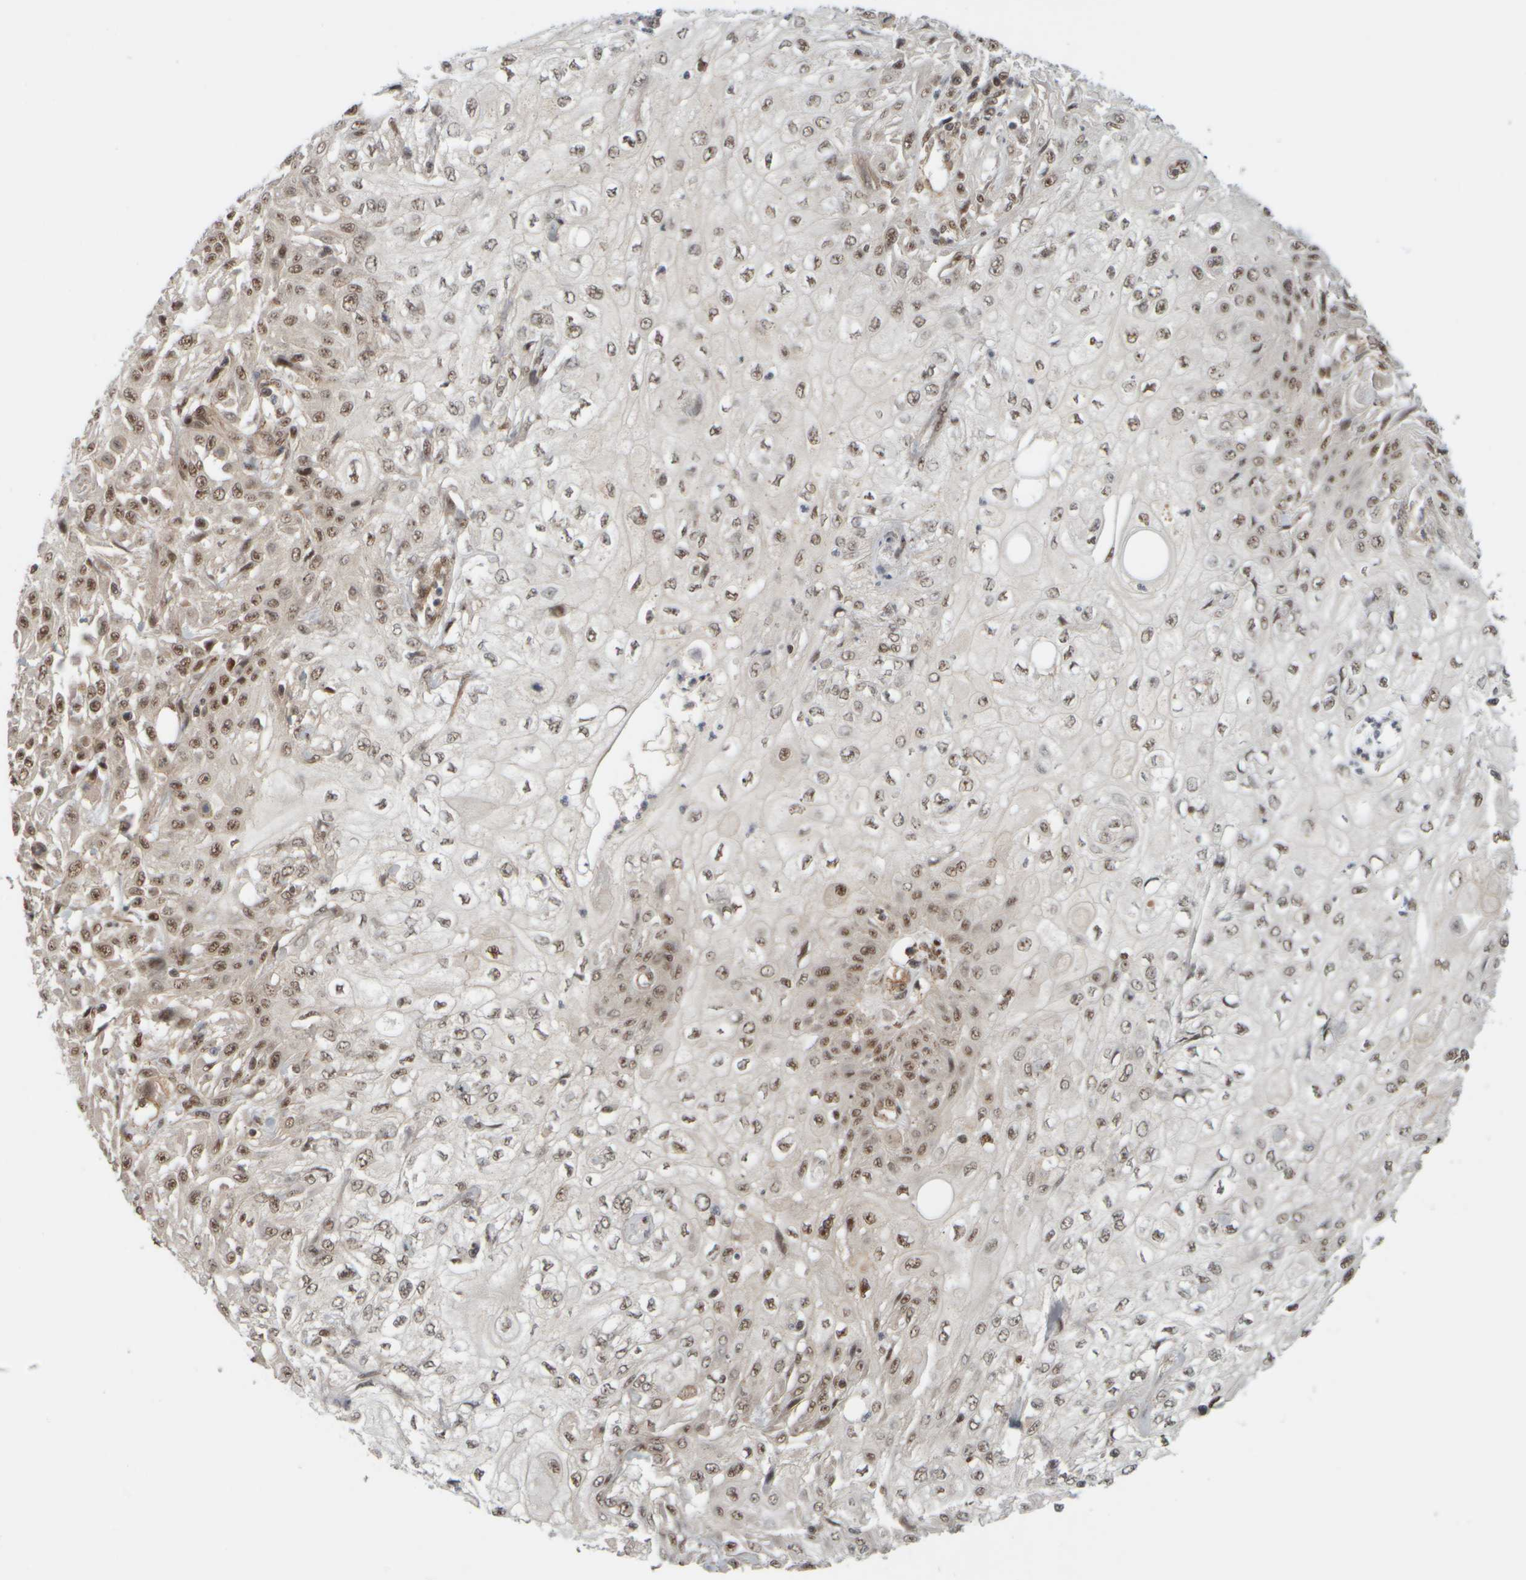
{"staining": {"intensity": "weak", "quantity": ">75%", "location": "nuclear"}, "tissue": "skin cancer", "cell_type": "Tumor cells", "image_type": "cancer", "snomed": [{"axis": "morphology", "description": "Squamous cell carcinoma, NOS"}, {"axis": "morphology", "description": "Squamous cell carcinoma, metastatic, NOS"}, {"axis": "topography", "description": "Skin"}, {"axis": "topography", "description": "Lymph node"}], "caption": "An IHC micrograph of neoplastic tissue is shown. Protein staining in brown highlights weak nuclear positivity in metastatic squamous cell carcinoma (skin) within tumor cells.", "gene": "SYNRG", "patient": {"sex": "male", "age": 75}}